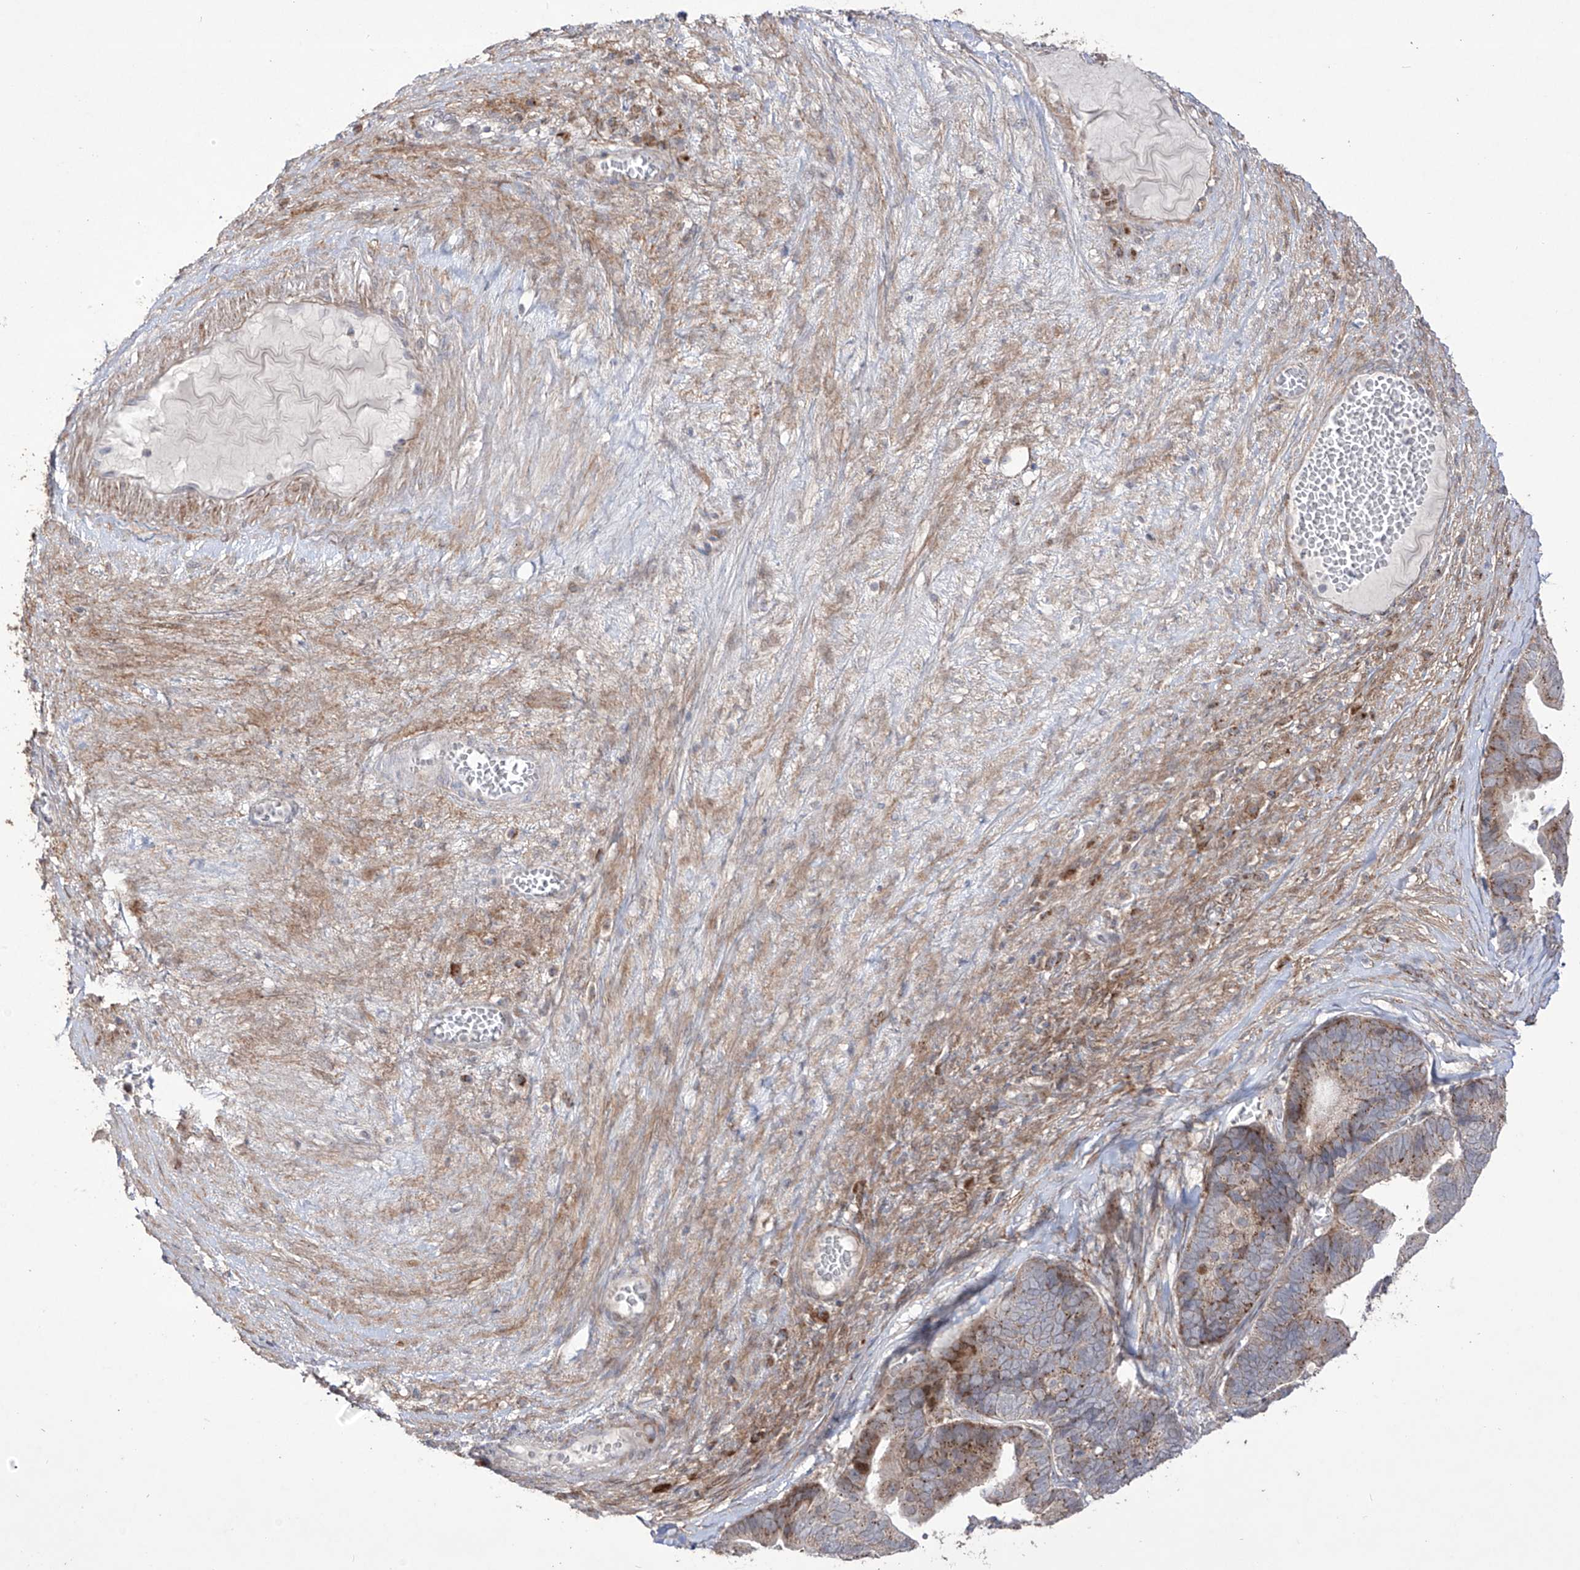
{"staining": {"intensity": "weak", "quantity": "25%-75%", "location": "cytoplasmic/membranous"}, "tissue": "ovarian cancer", "cell_type": "Tumor cells", "image_type": "cancer", "snomed": [{"axis": "morphology", "description": "Cystadenocarcinoma, serous, NOS"}, {"axis": "topography", "description": "Ovary"}], "caption": "High-magnification brightfield microscopy of serous cystadenocarcinoma (ovarian) stained with DAB (3,3'-diaminobenzidine) (brown) and counterstained with hematoxylin (blue). tumor cells exhibit weak cytoplasmic/membranous positivity is seen in approximately25%-75% of cells.", "gene": "YKT6", "patient": {"sex": "female", "age": 56}}